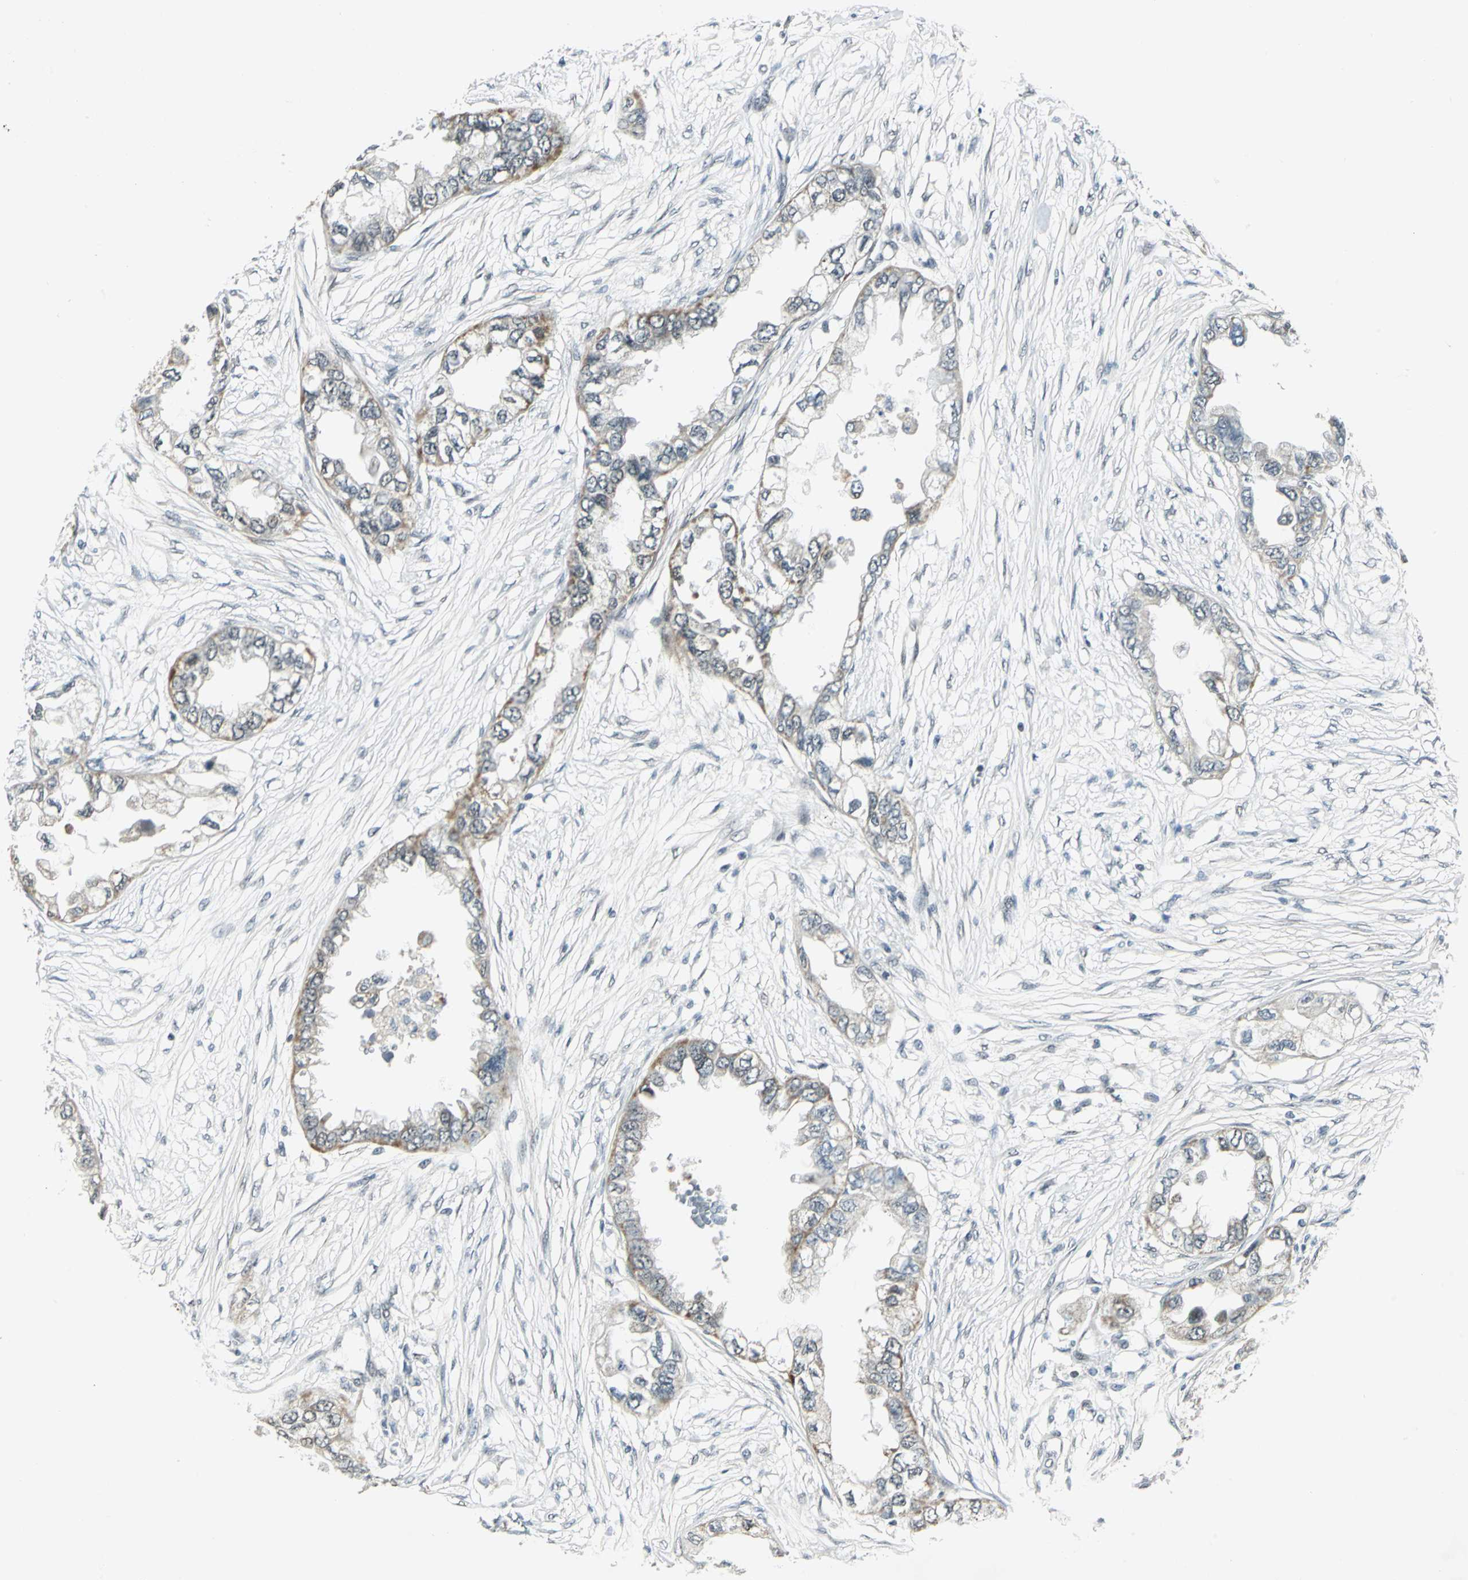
{"staining": {"intensity": "moderate", "quantity": "25%-75%", "location": "cytoplasmic/membranous"}, "tissue": "endometrial cancer", "cell_type": "Tumor cells", "image_type": "cancer", "snomed": [{"axis": "morphology", "description": "Adenocarcinoma, NOS"}, {"axis": "topography", "description": "Endometrium"}], "caption": "Immunohistochemistry (IHC) histopathology image of neoplastic tissue: endometrial cancer stained using immunohistochemistry demonstrates medium levels of moderate protein expression localized specifically in the cytoplasmic/membranous of tumor cells, appearing as a cytoplasmic/membranous brown color.", "gene": "MTA1", "patient": {"sex": "female", "age": 67}}